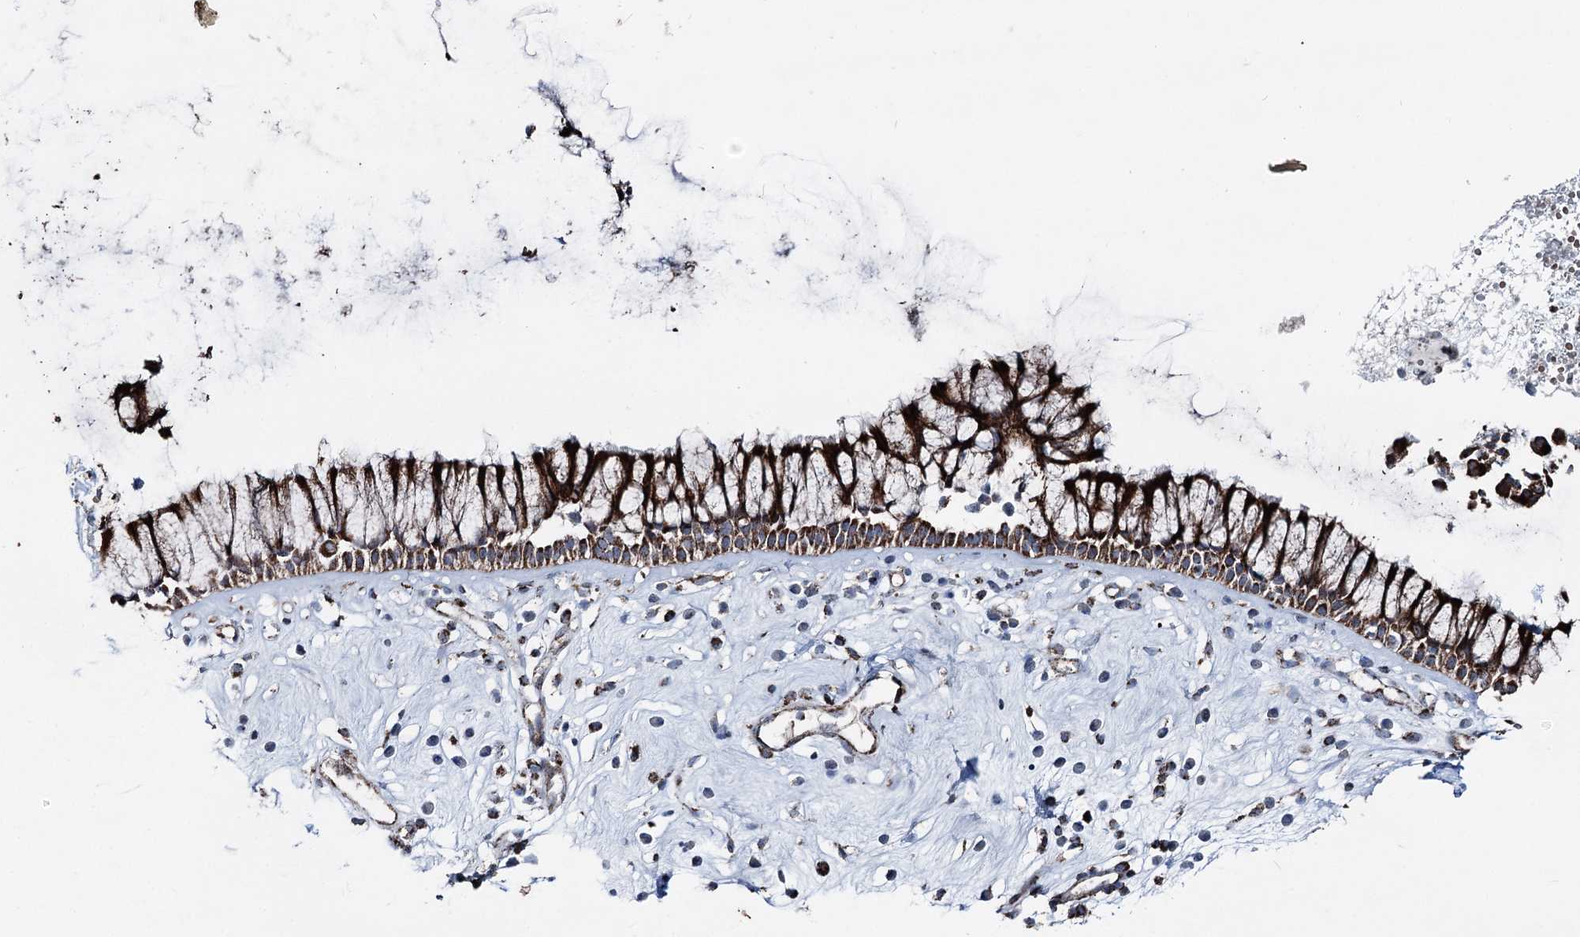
{"staining": {"intensity": "strong", "quantity": ">75%", "location": "cytoplasmic/membranous"}, "tissue": "nasopharynx", "cell_type": "Respiratory epithelial cells", "image_type": "normal", "snomed": [{"axis": "morphology", "description": "Normal tissue, NOS"}, {"axis": "morphology", "description": "Inflammation, NOS"}, {"axis": "topography", "description": "Nasopharynx"}], "caption": "Respiratory epithelial cells display strong cytoplasmic/membranous expression in approximately >75% of cells in benign nasopharynx.", "gene": "UCN3", "patient": {"sex": "male", "age": 29}}